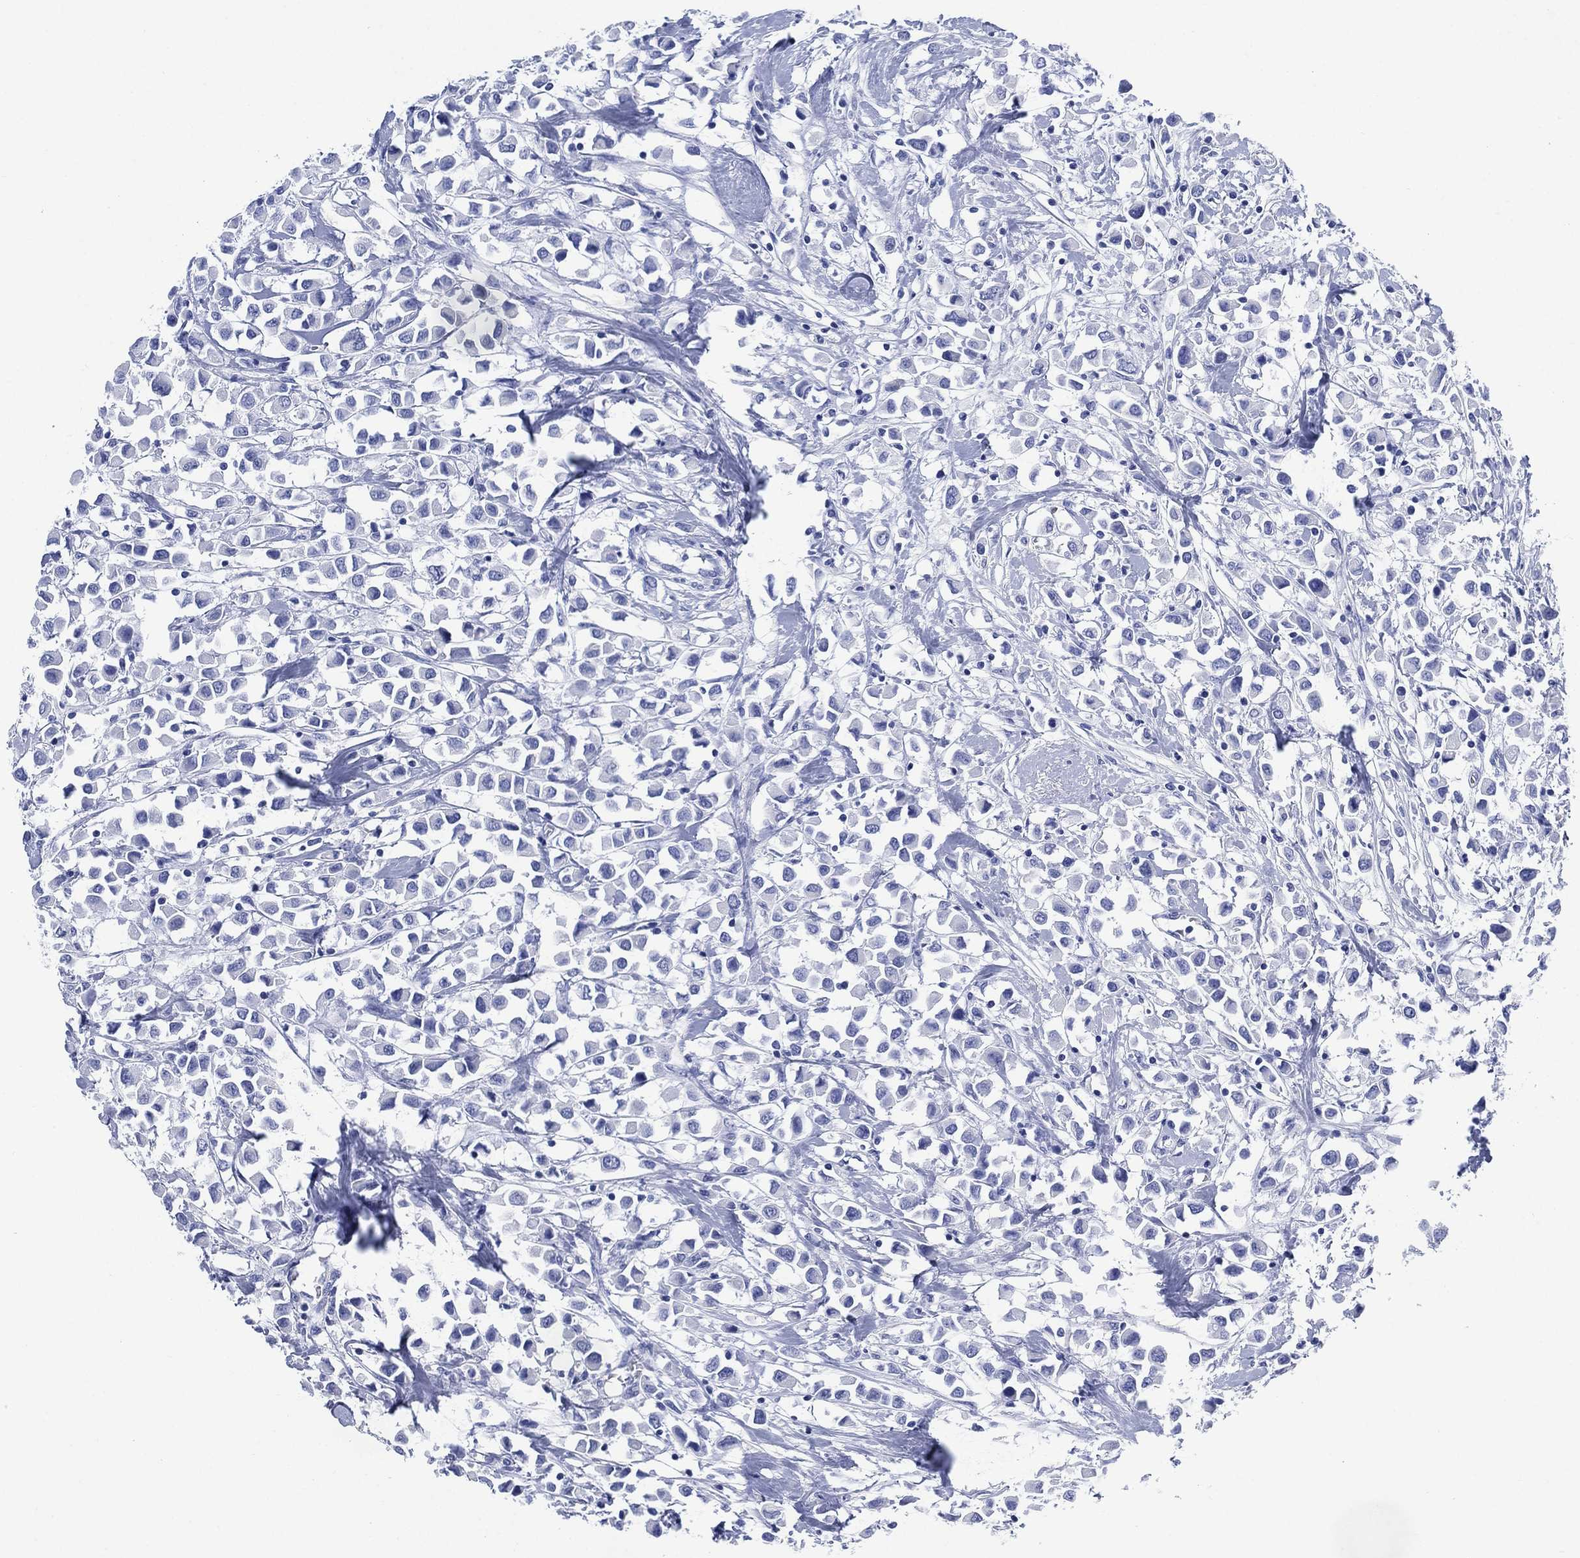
{"staining": {"intensity": "negative", "quantity": "none", "location": "none"}, "tissue": "breast cancer", "cell_type": "Tumor cells", "image_type": "cancer", "snomed": [{"axis": "morphology", "description": "Duct carcinoma"}, {"axis": "topography", "description": "Breast"}], "caption": "Breast intraductal carcinoma was stained to show a protein in brown. There is no significant positivity in tumor cells. Nuclei are stained in blue.", "gene": "SIGLECL1", "patient": {"sex": "female", "age": 61}}